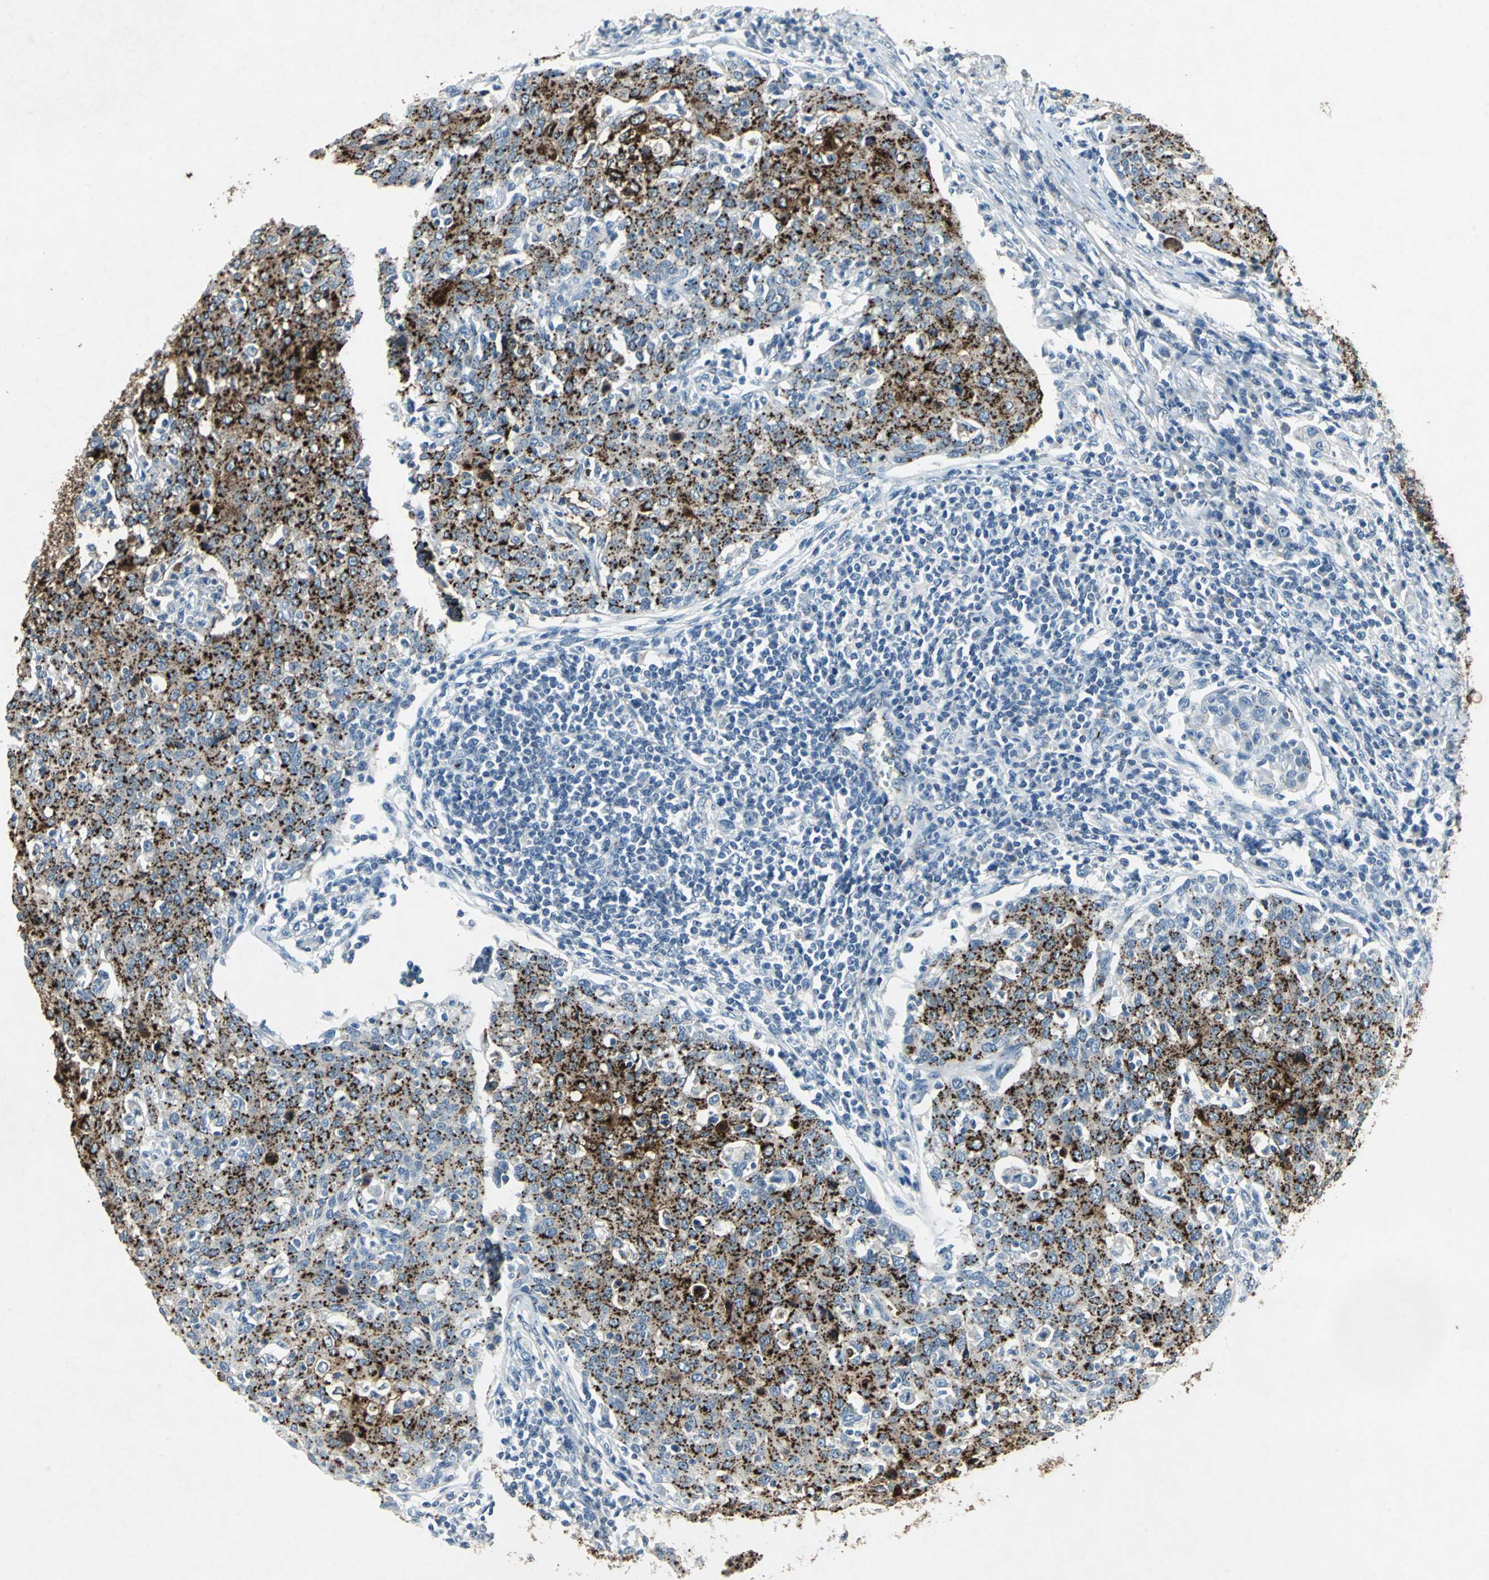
{"staining": {"intensity": "strong", "quantity": ">75%", "location": "cytoplasmic/membranous"}, "tissue": "cervical cancer", "cell_type": "Tumor cells", "image_type": "cancer", "snomed": [{"axis": "morphology", "description": "Squamous cell carcinoma, NOS"}, {"axis": "topography", "description": "Cervix"}], "caption": "Tumor cells display high levels of strong cytoplasmic/membranous staining in approximately >75% of cells in cervical cancer.", "gene": "CAMK2B", "patient": {"sex": "female", "age": 38}}